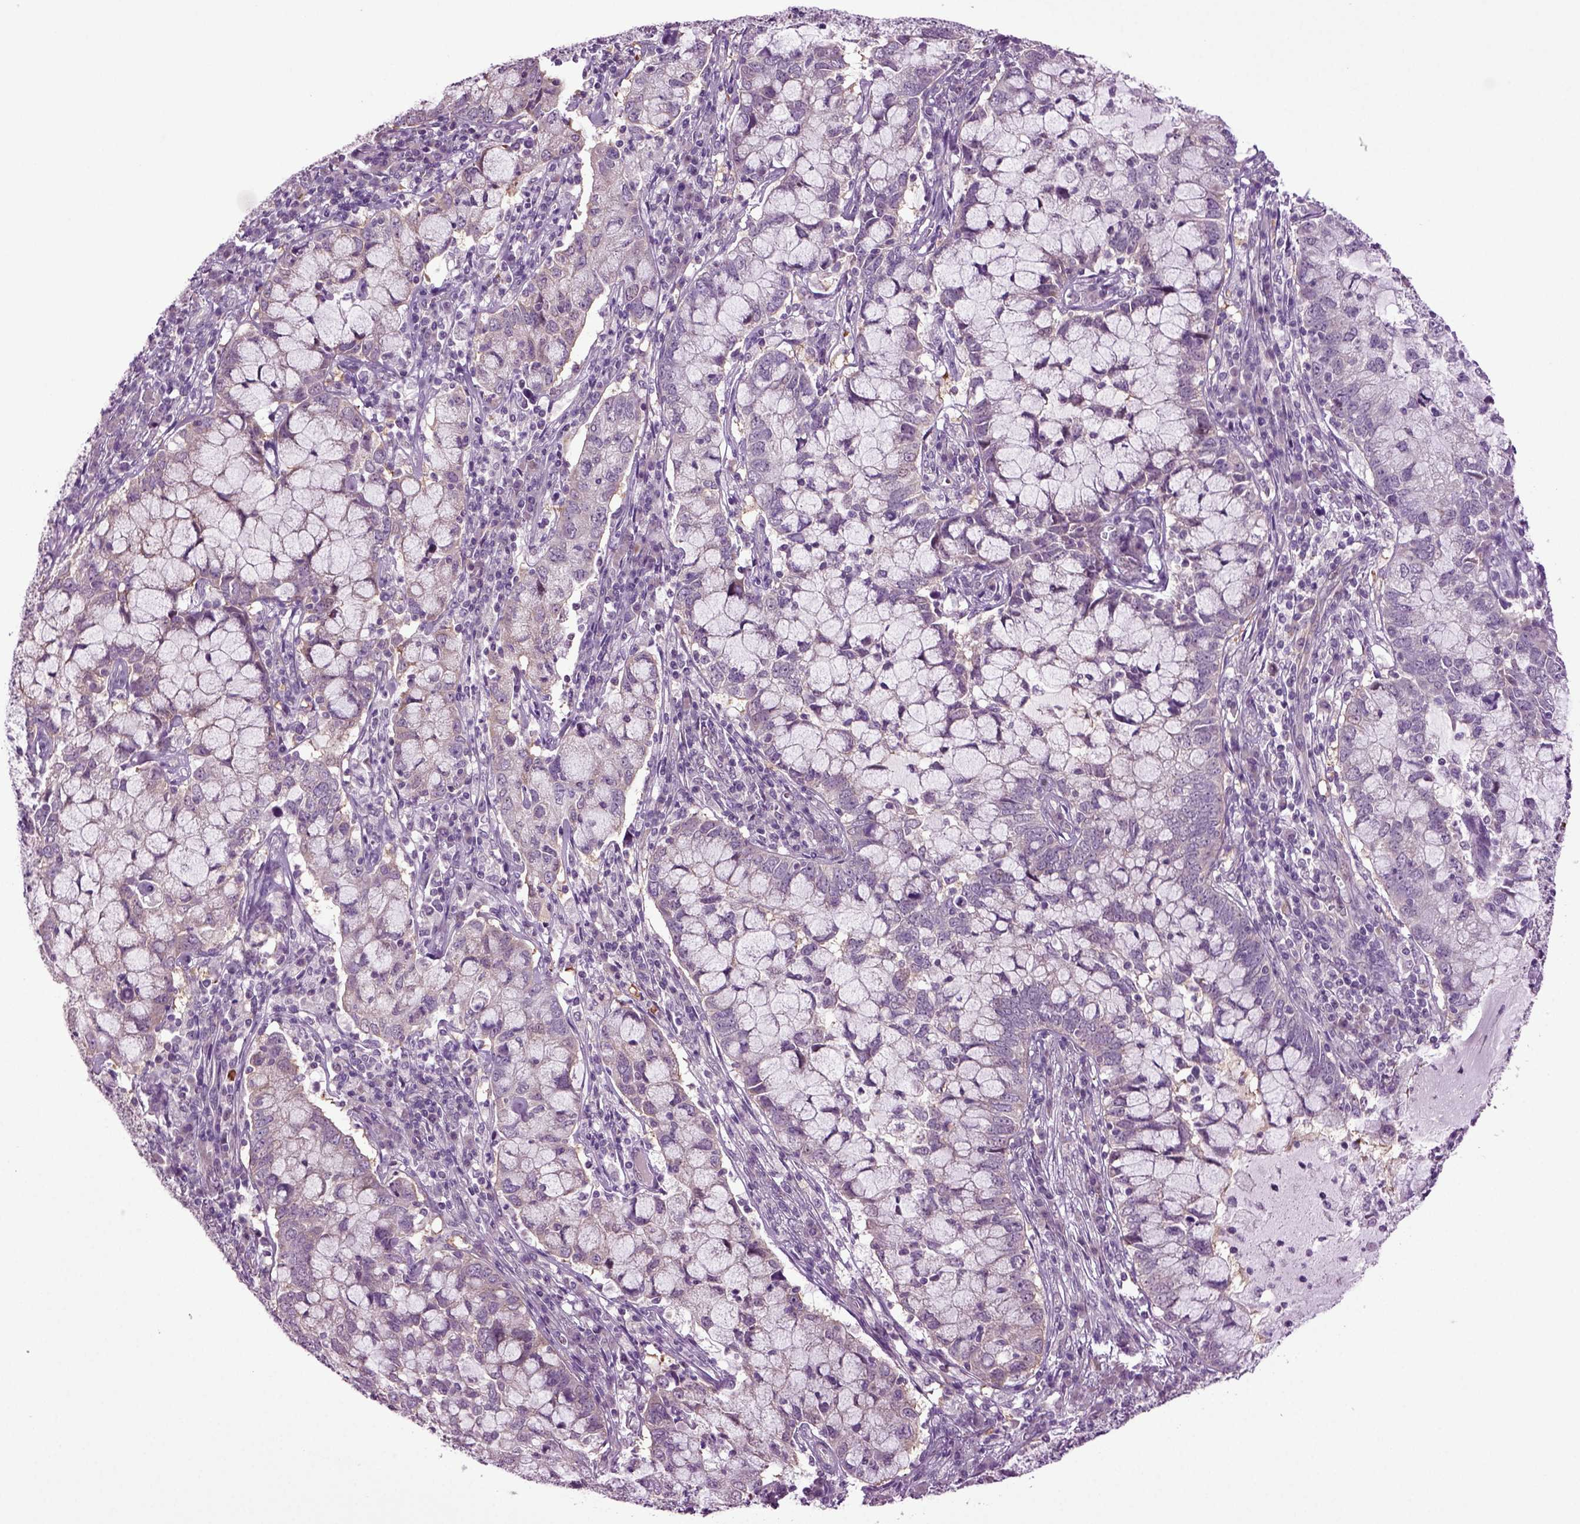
{"staining": {"intensity": "negative", "quantity": "none", "location": "none"}, "tissue": "cervical cancer", "cell_type": "Tumor cells", "image_type": "cancer", "snomed": [{"axis": "morphology", "description": "Adenocarcinoma, NOS"}, {"axis": "topography", "description": "Cervix"}], "caption": "This is an immunohistochemistry micrograph of cervical cancer (adenocarcinoma). There is no positivity in tumor cells.", "gene": "PLCH2", "patient": {"sex": "female", "age": 40}}